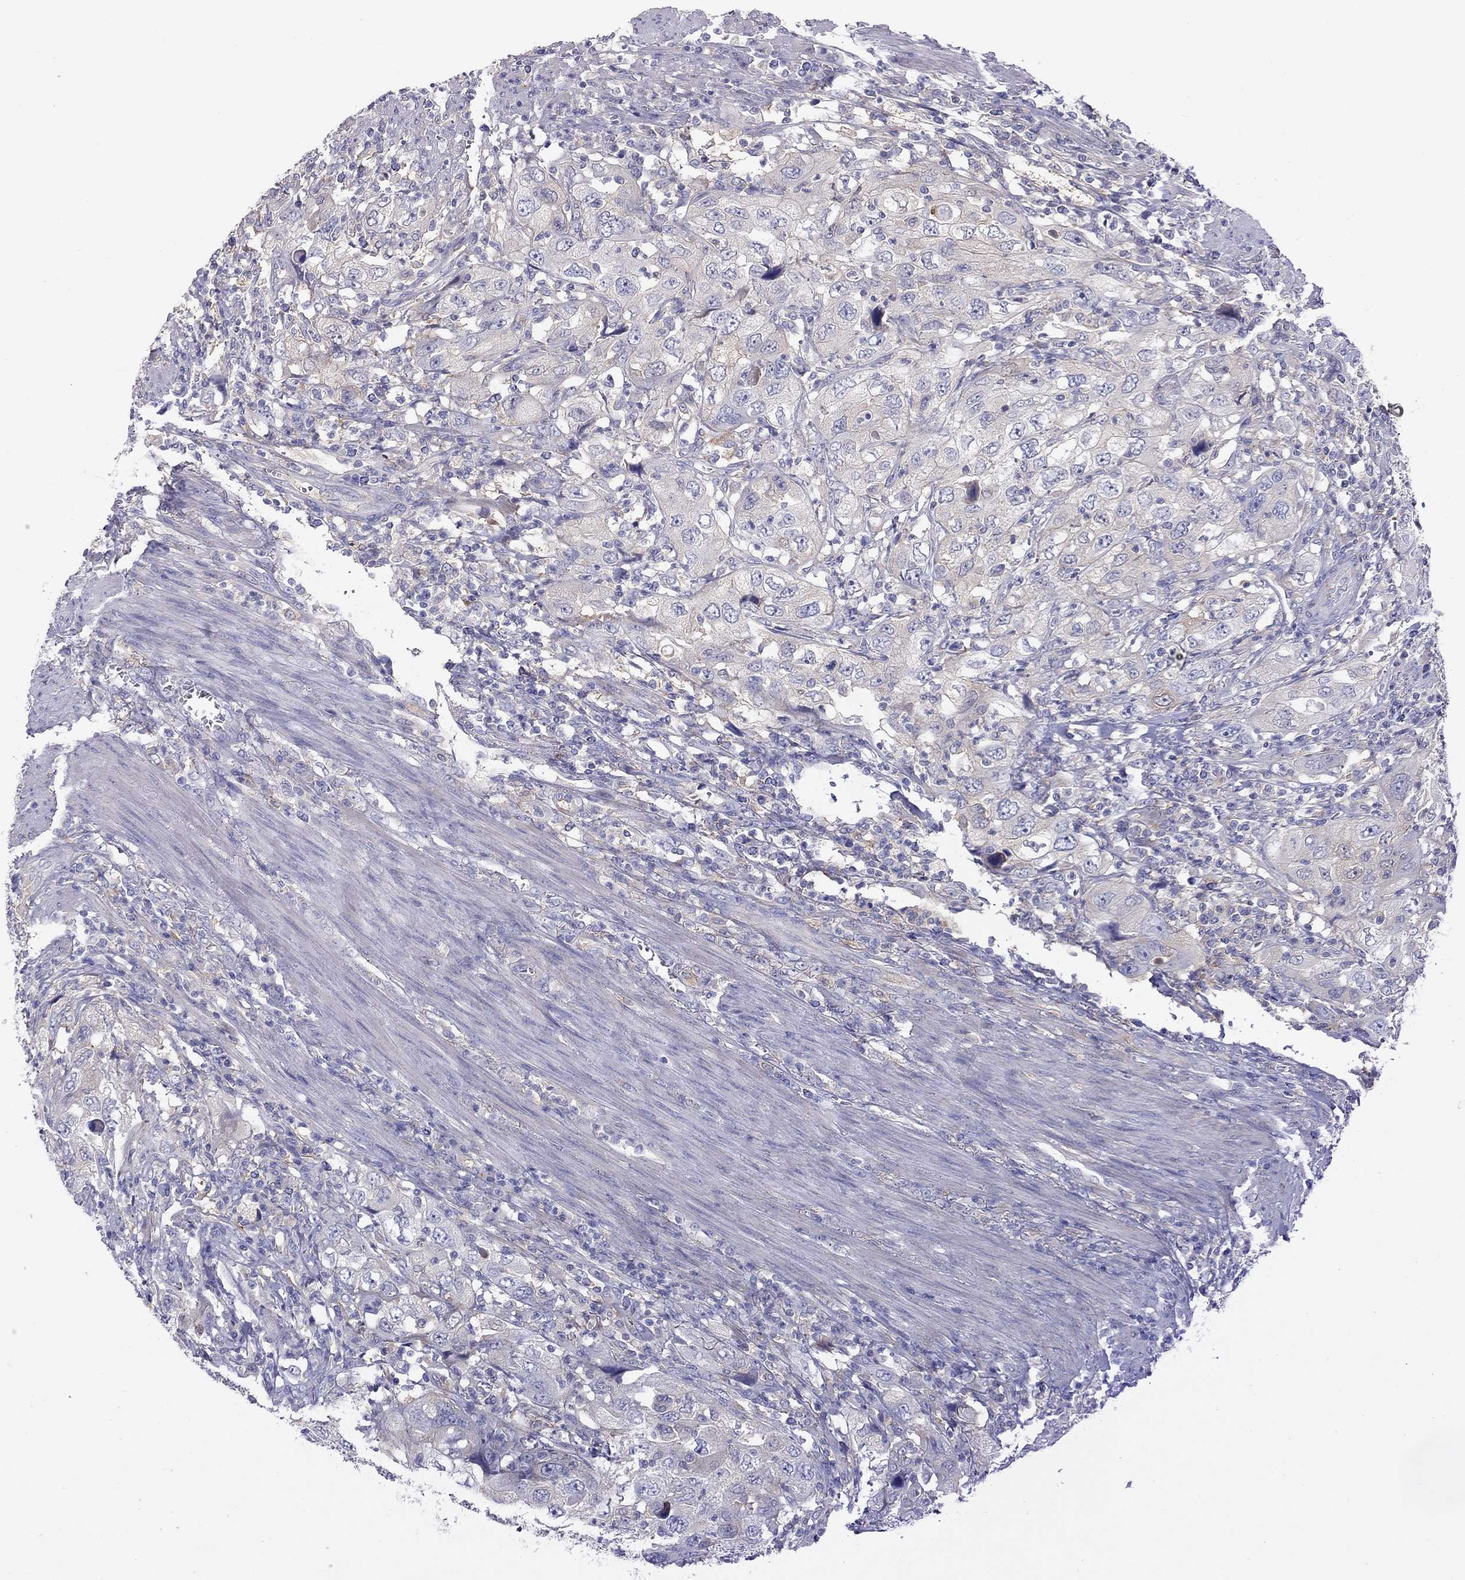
{"staining": {"intensity": "negative", "quantity": "none", "location": "none"}, "tissue": "urothelial cancer", "cell_type": "Tumor cells", "image_type": "cancer", "snomed": [{"axis": "morphology", "description": "Urothelial carcinoma, High grade"}, {"axis": "topography", "description": "Urinary bladder"}], "caption": "Immunohistochemistry (IHC) of human urothelial carcinoma (high-grade) demonstrates no positivity in tumor cells.", "gene": "ALOX15B", "patient": {"sex": "male", "age": 76}}